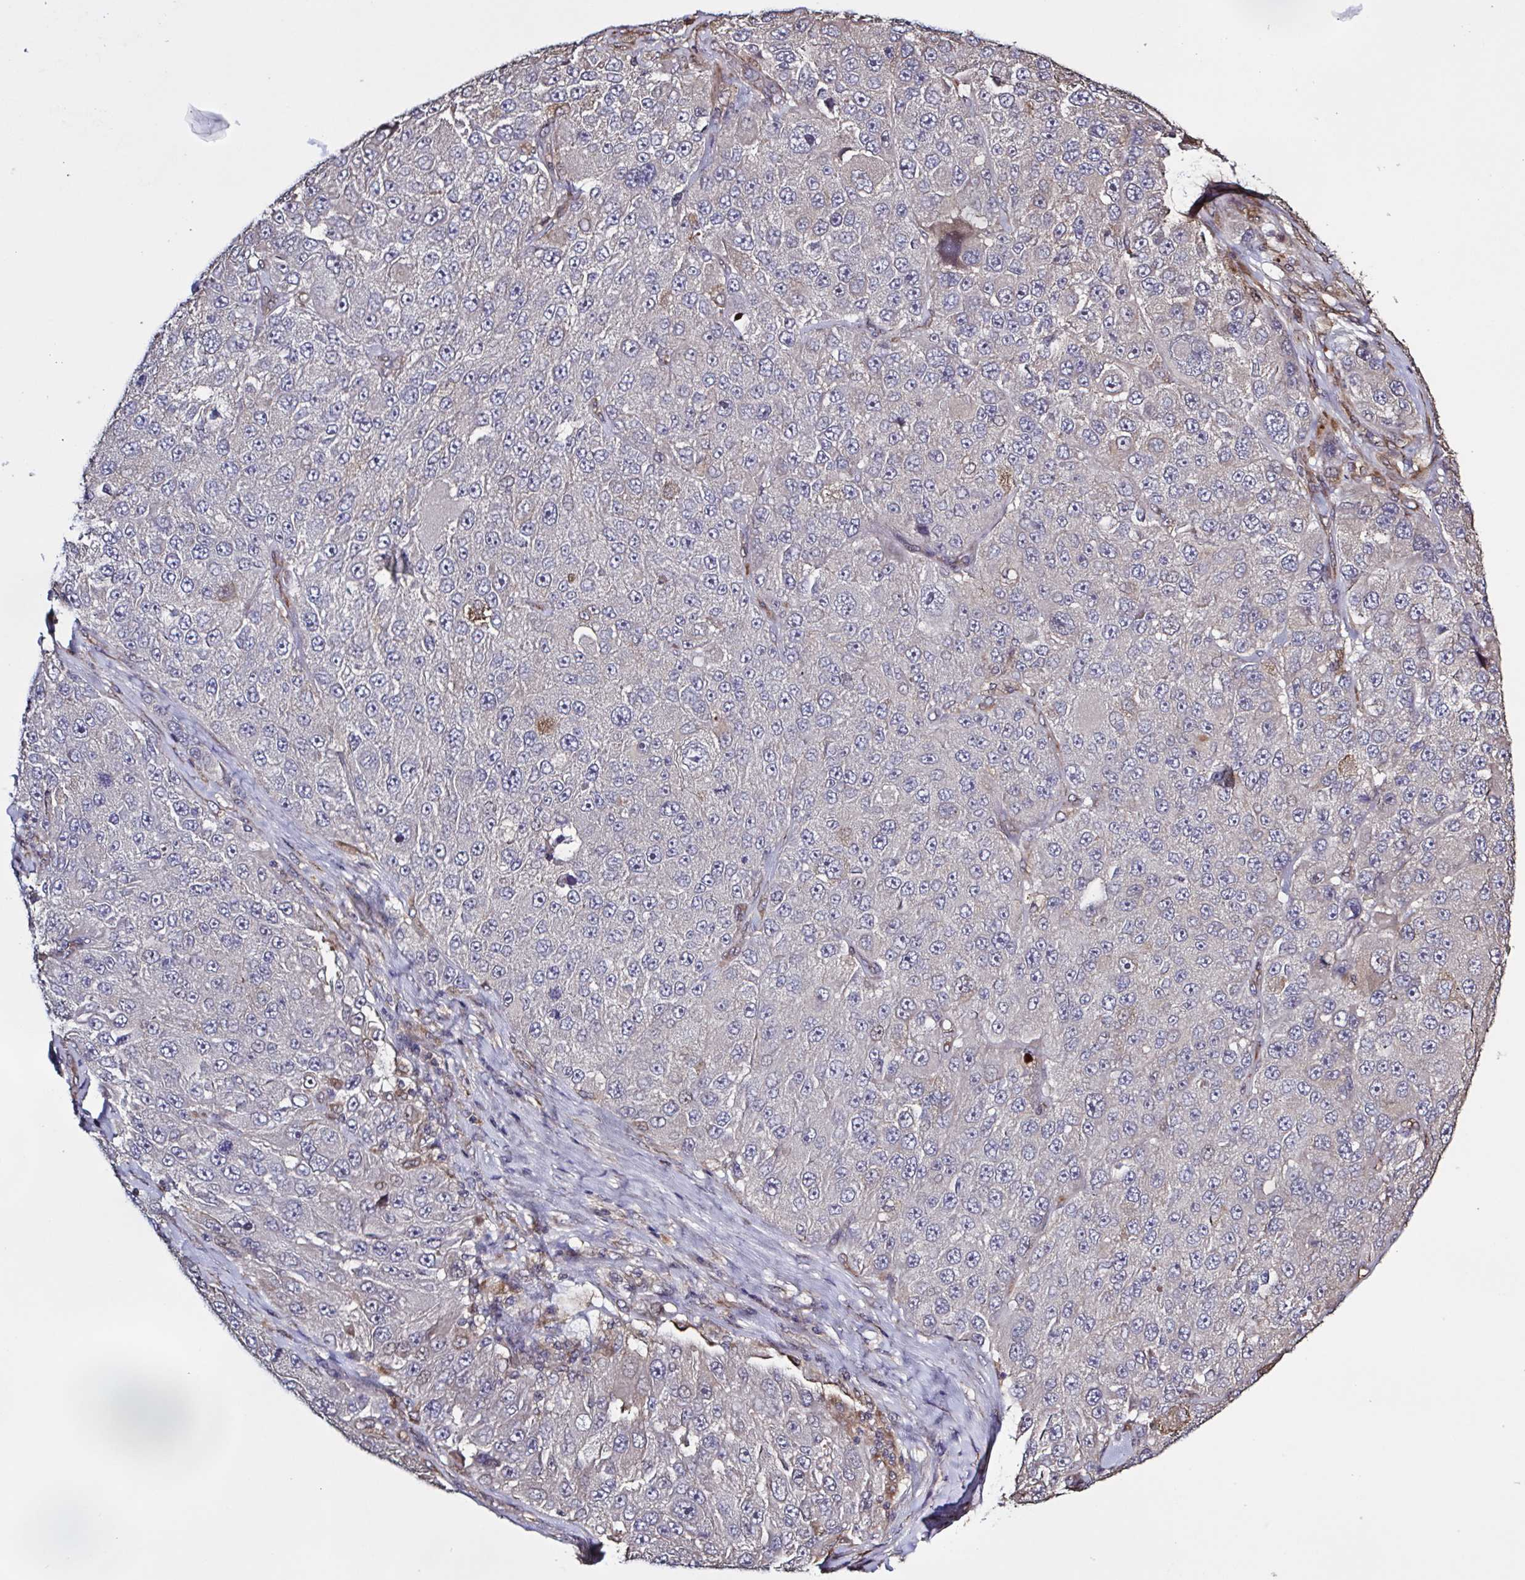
{"staining": {"intensity": "negative", "quantity": "none", "location": "none"}, "tissue": "melanoma", "cell_type": "Tumor cells", "image_type": "cancer", "snomed": [{"axis": "morphology", "description": "Malignant melanoma, Metastatic site"}, {"axis": "topography", "description": "Lymph node"}], "caption": "This is a histopathology image of immunohistochemistry (IHC) staining of melanoma, which shows no expression in tumor cells.", "gene": "ZNF200", "patient": {"sex": "male", "age": 62}}